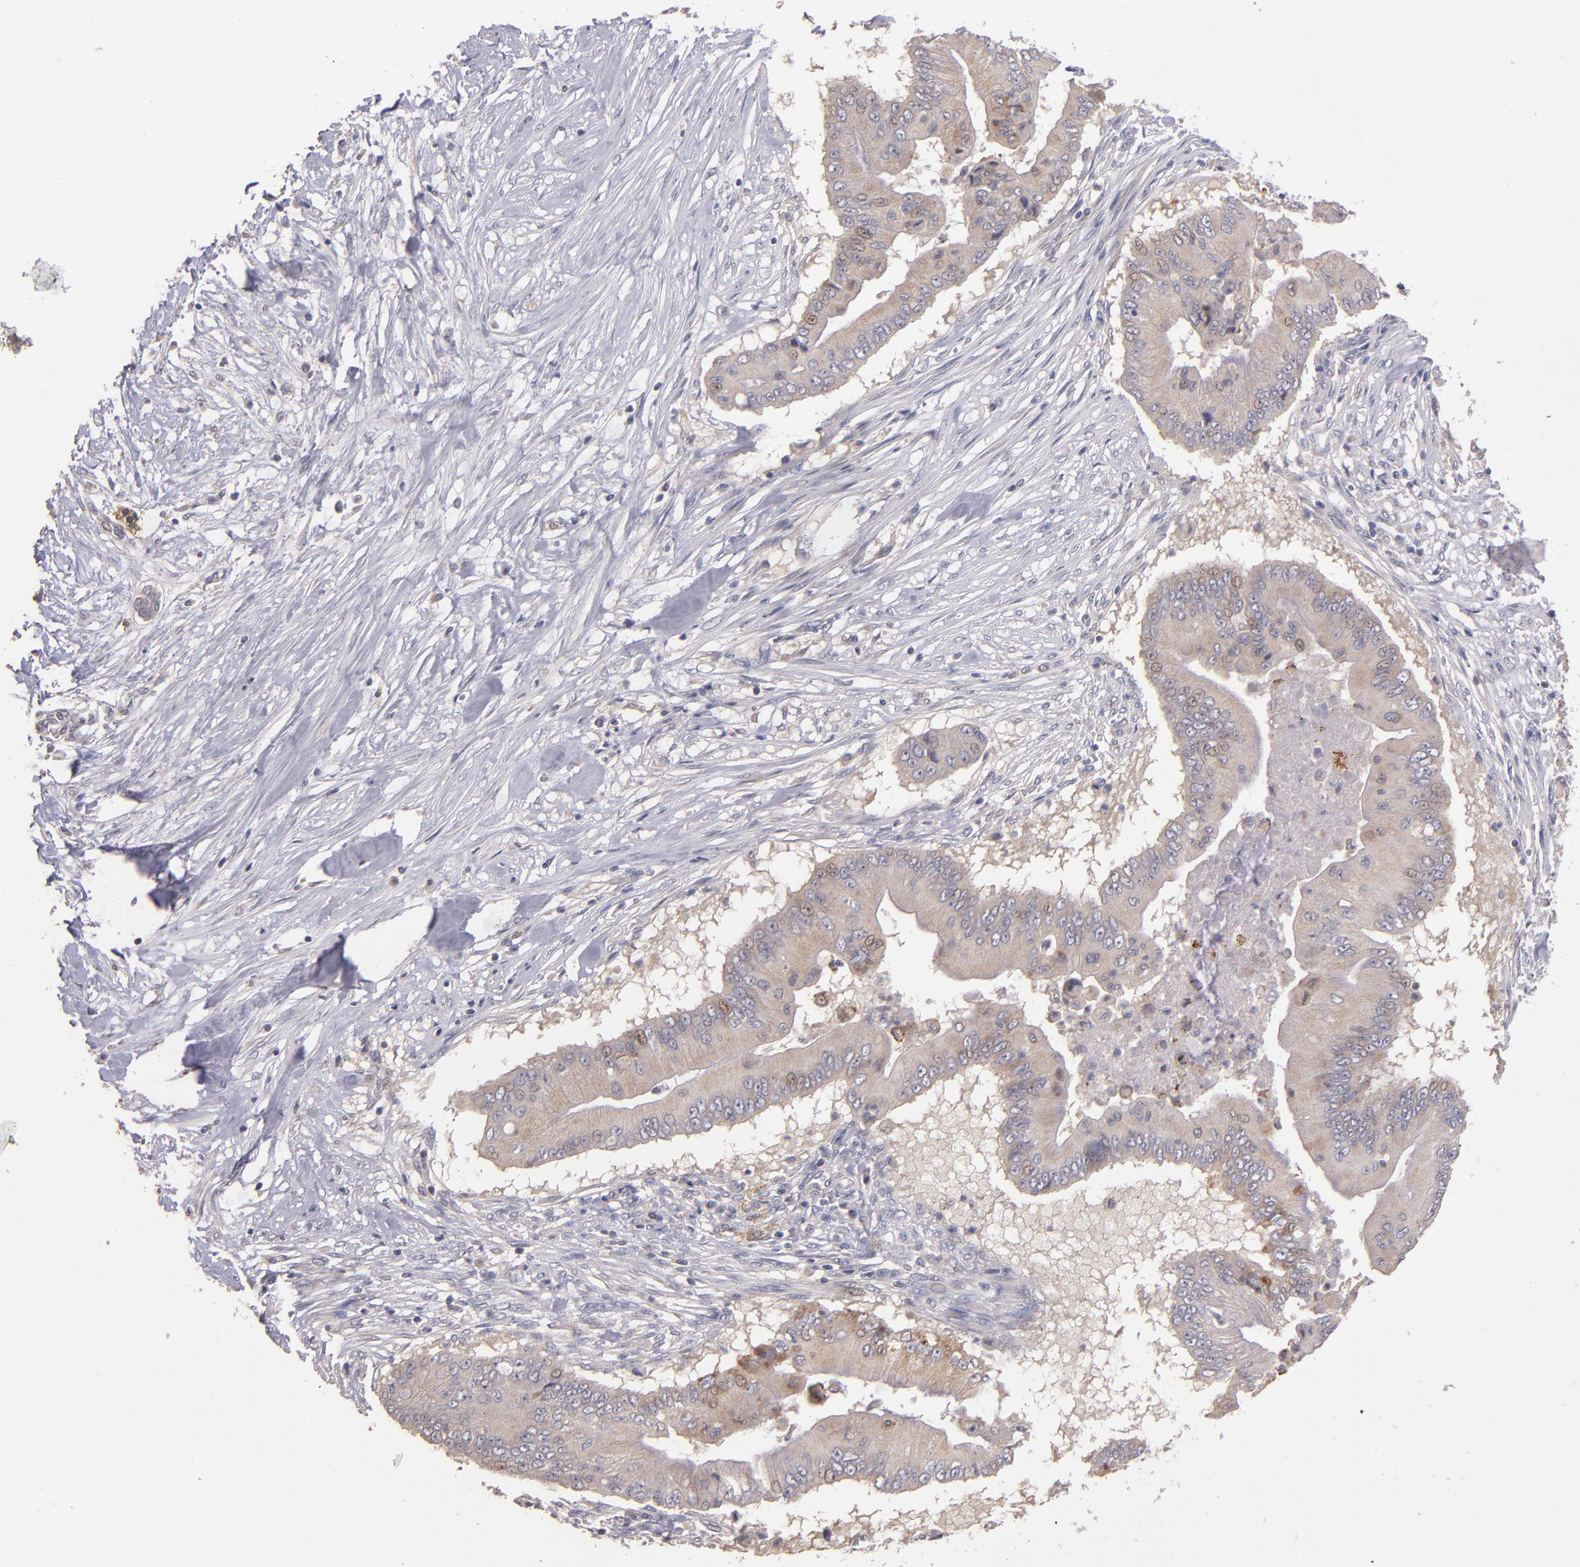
{"staining": {"intensity": "weak", "quantity": "25%-75%", "location": "cytoplasmic/membranous"}, "tissue": "pancreatic cancer", "cell_type": "Tumor cells", "image_type": "cancer", "snomed": [{"axis": "morphology", "description": "Adenocarcinoma, NOS"}, {"axis": "topography", "description": "Pancreas"}], "caption": "High-power microscopy captured an immunohistochemistry micrograph of pancreatic adenocarcinoma, revealing weak cytoplasmic/membranous staining in about 25%-75% of tumor cells. The staining was performed using DAB, with brown indicating positive protein expression. Nuclei are stained blue with hematoxylin.", "gene": "GNAZ", "patient": {"sex": "male", "age": 62}}